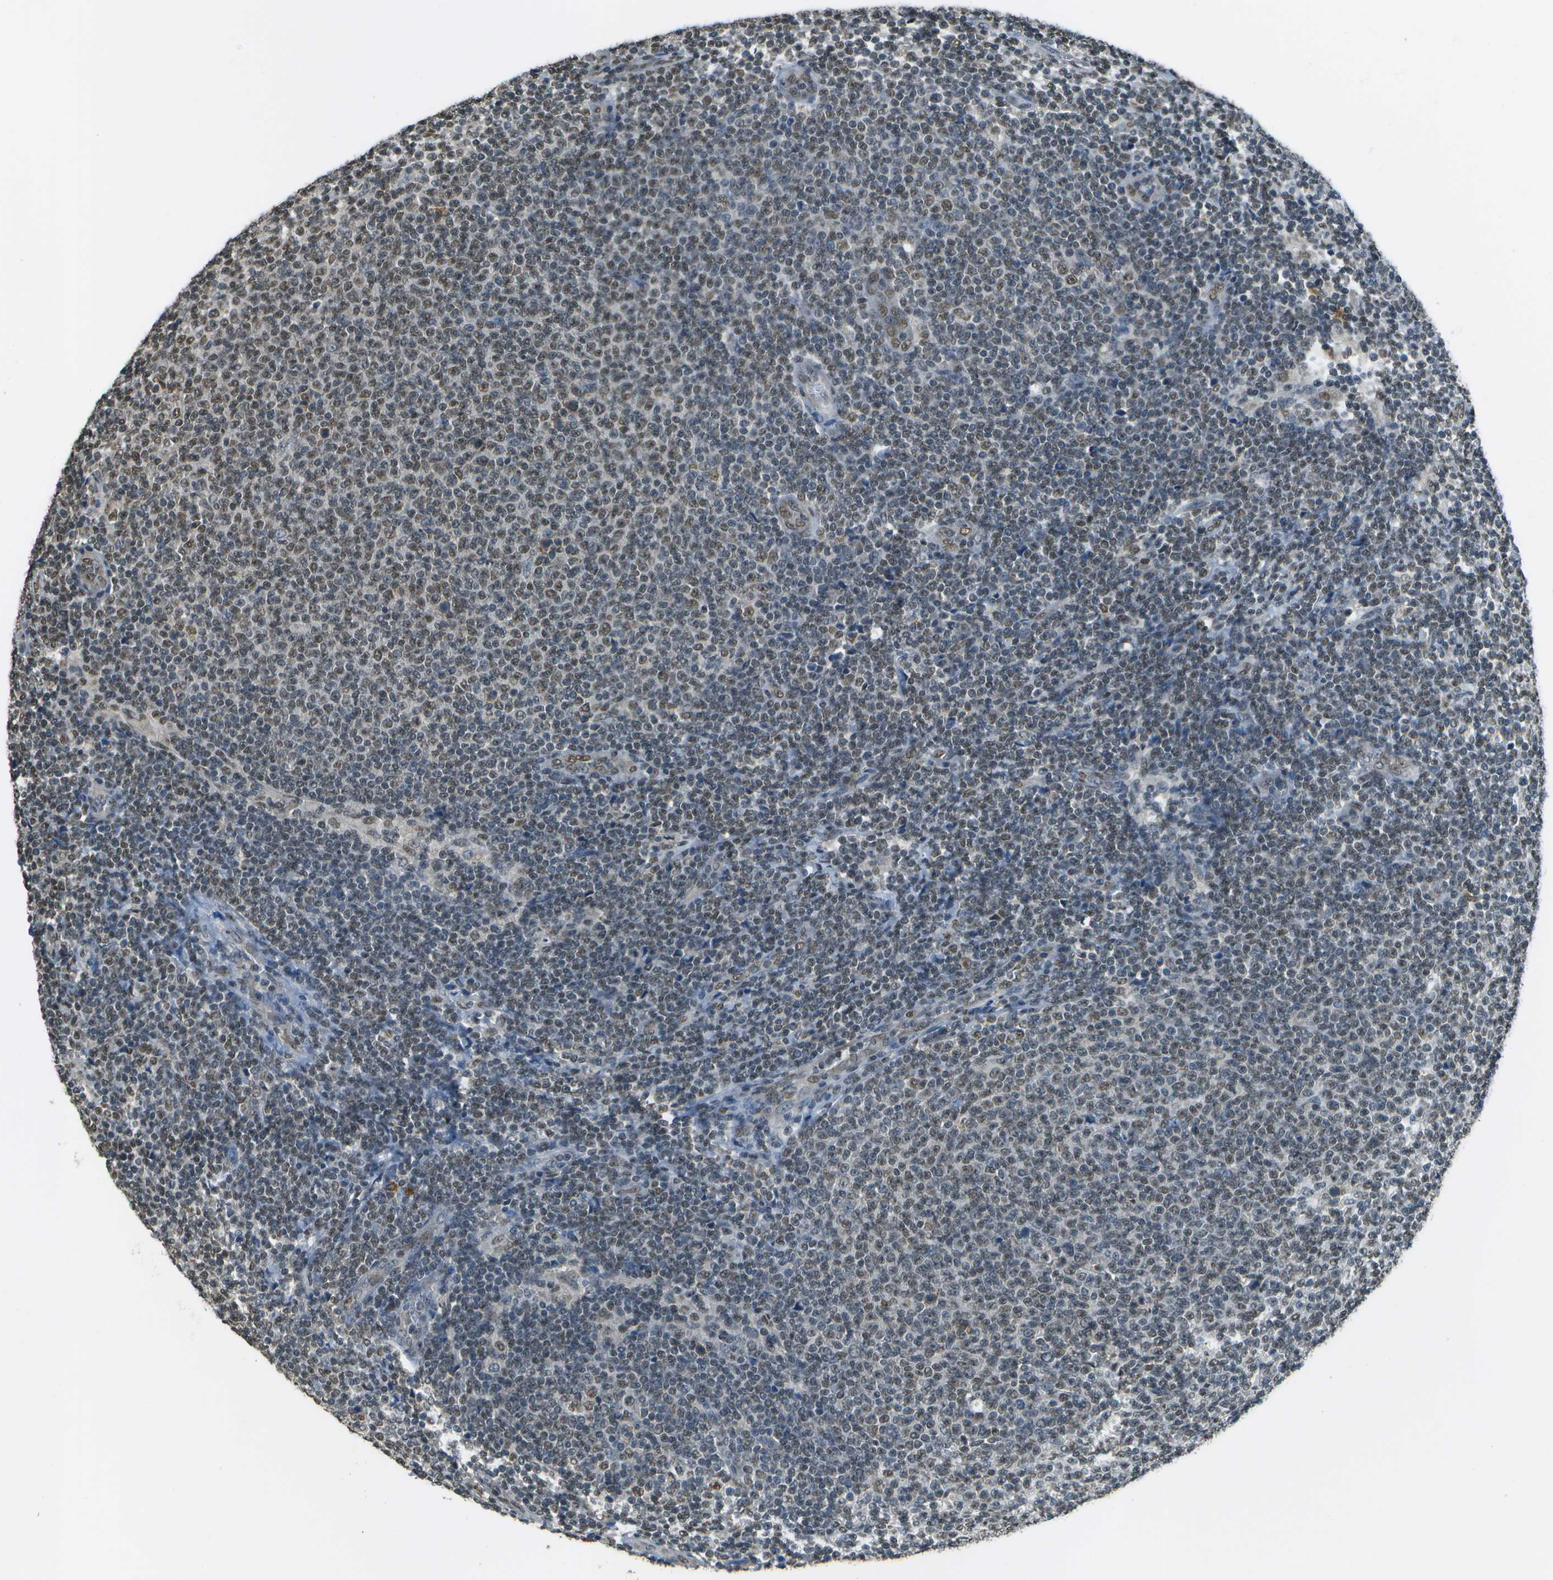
{"staining": {"intensity": "weak", "quantity": ">75%", "location": "nuclear"}, "tissue": "lymphoma", "cell_type": "Tumor cells", "image_type": "cancer", "snomed": [{"axis": "morphology", "description": "Malignant lymphoma, non-Hodgkin's type, Low grade"}, {"axis": "topography", "description": "Lymph node"}], "caption": "Immunohistochemistry of human malignant lymphoma, non-Hodgkin's type (low-grade) displays low levels of weak nuclear positivity in approximately >75% of tumor cells.", "gene": "ABL2", "patient": {"sex": "male", "age": 66}}